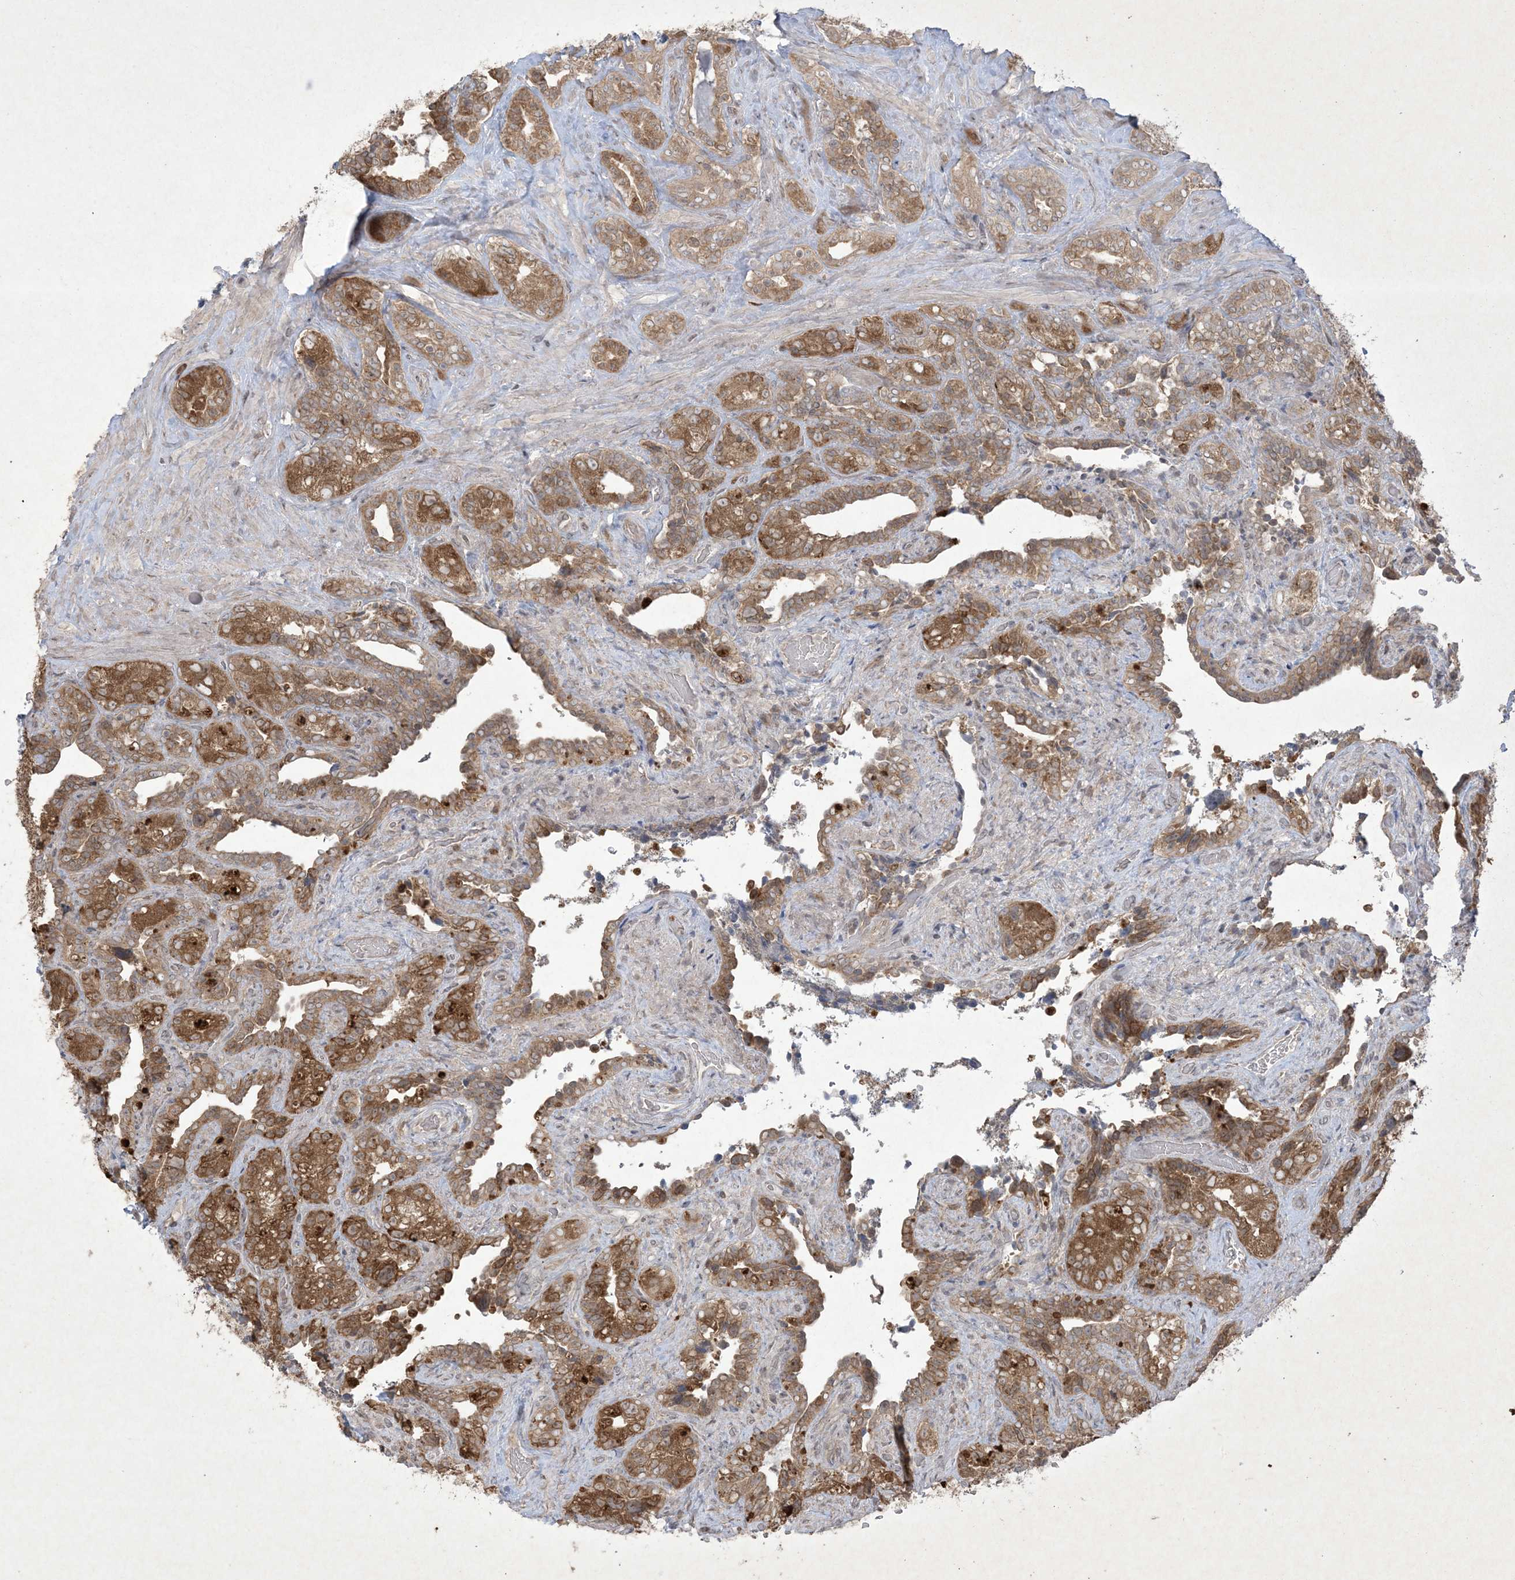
{"staining": {"intensity": "strong", "quantity": ">75%", "location": "cytoplasmic/membranous"}, "tissue": "seminal vesicle", "cell_type": "Glandular cells", "image_type": "normal", "snomed": [{"axis": "morphology", "description": "Normal tissue, NOS"}, {"axis": "topography", "description": "Seminal veicle"}, {"axis": "topography", "description": "Peripheral nerve tissue"}], "caption": "Human seminal vesicle stained with a brown dye exhibits strong cytoplasmic/membranous positive staining in about >75% of glandular cells.", "gene": "NRBP2", "patient": {"sex": "male", "age": 67}}